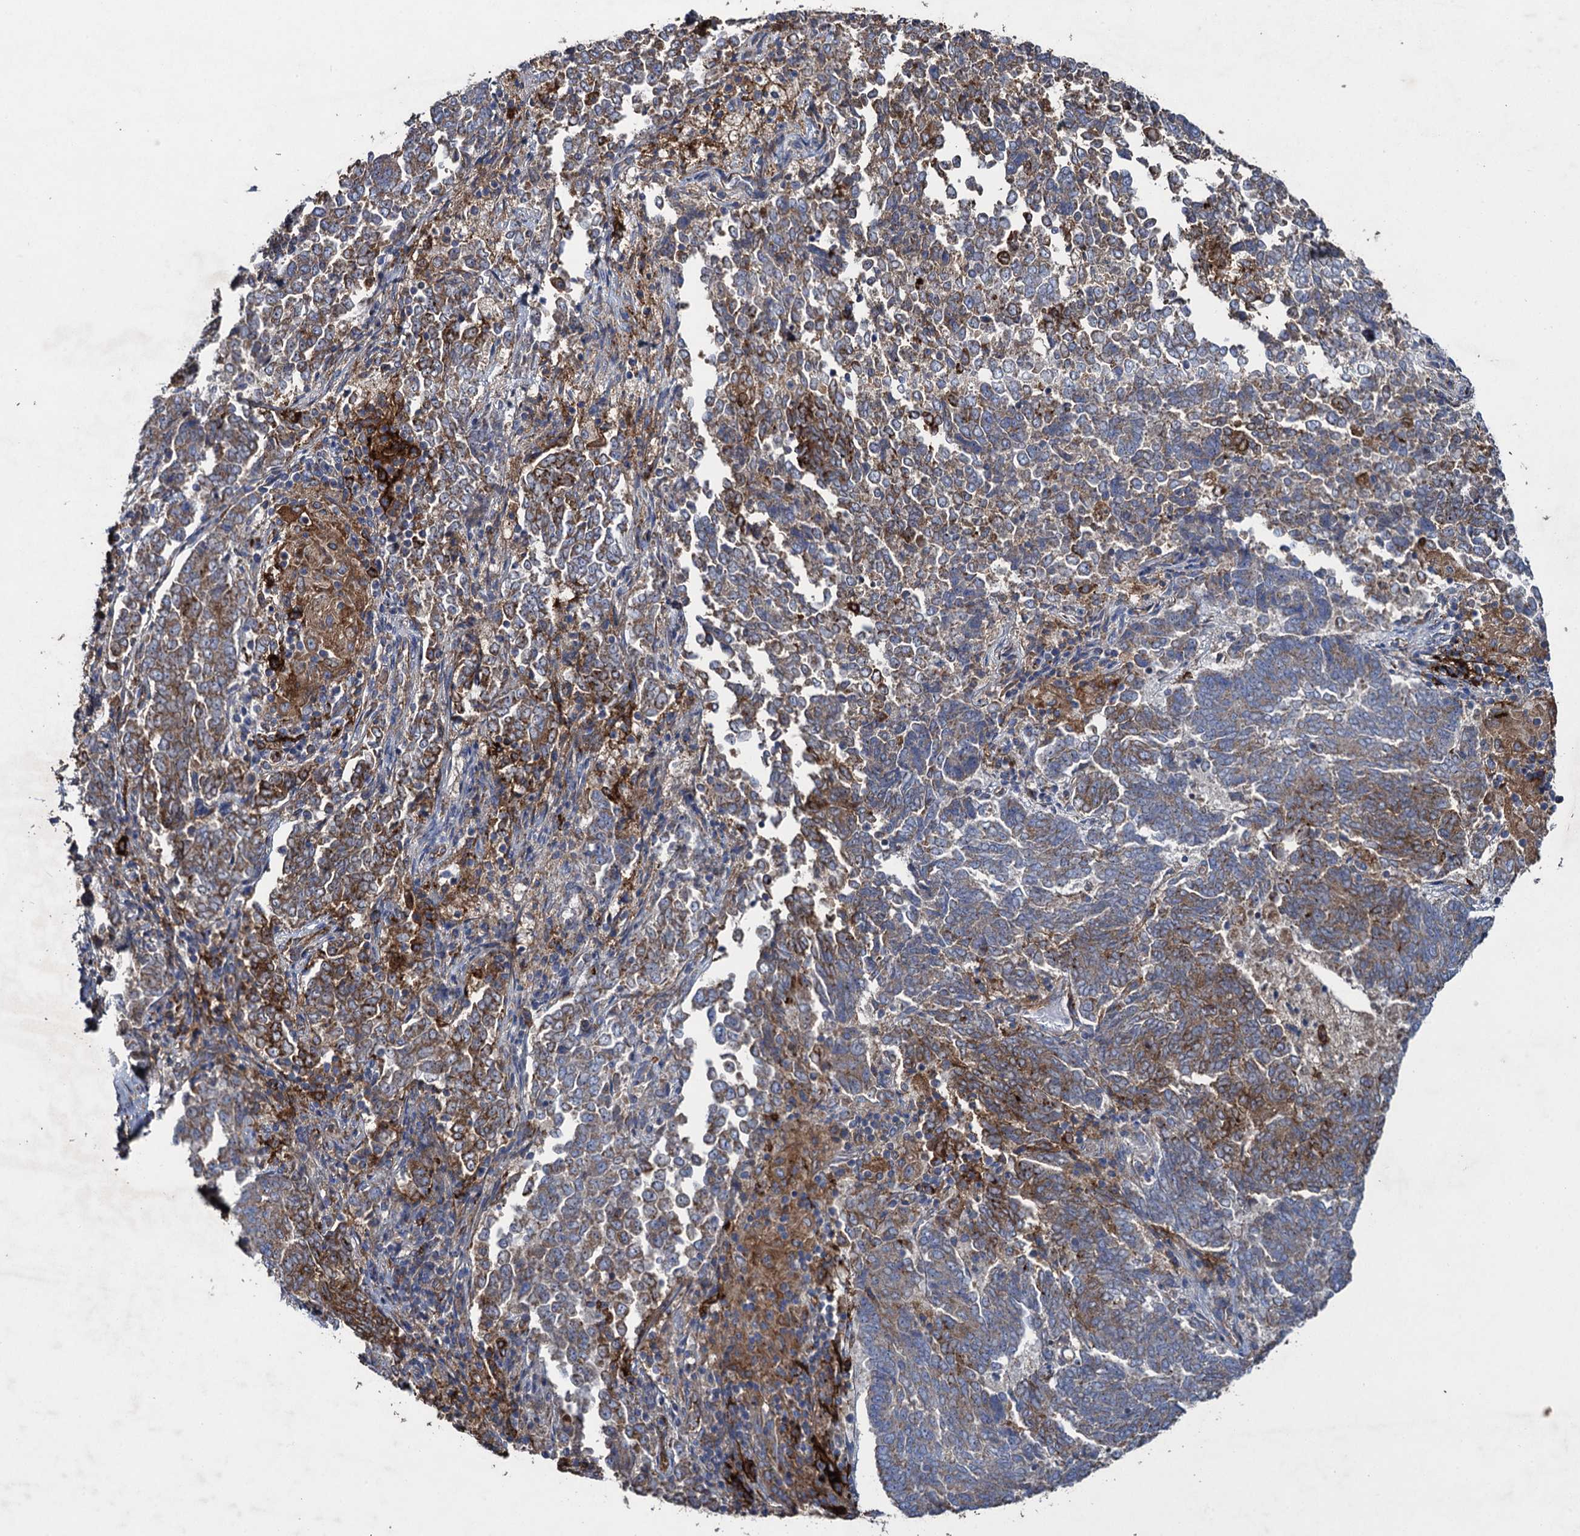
{"staining": {"intensity": "strong", "quantity": "25%-75%", "location": "cytoplasmic/membranous"}, "tissue": "endometrial cancer", "cell_type": "Tumor cells", "image_type": "cancer", "snomed": [{"axis": "morphology", "description": "Adenocarcinoma, NOS"}, {"axis": "topography", "description": "Endometrium"}], "caption": "IHC (DAB) staining of endometrial adenocarcinoma shows strong cytoplasmic/membranous protein positivity in about 25%-75% of tumor cells.", "gene": "TXNDC11", "patient": {"sex": "female", "age": 80}}